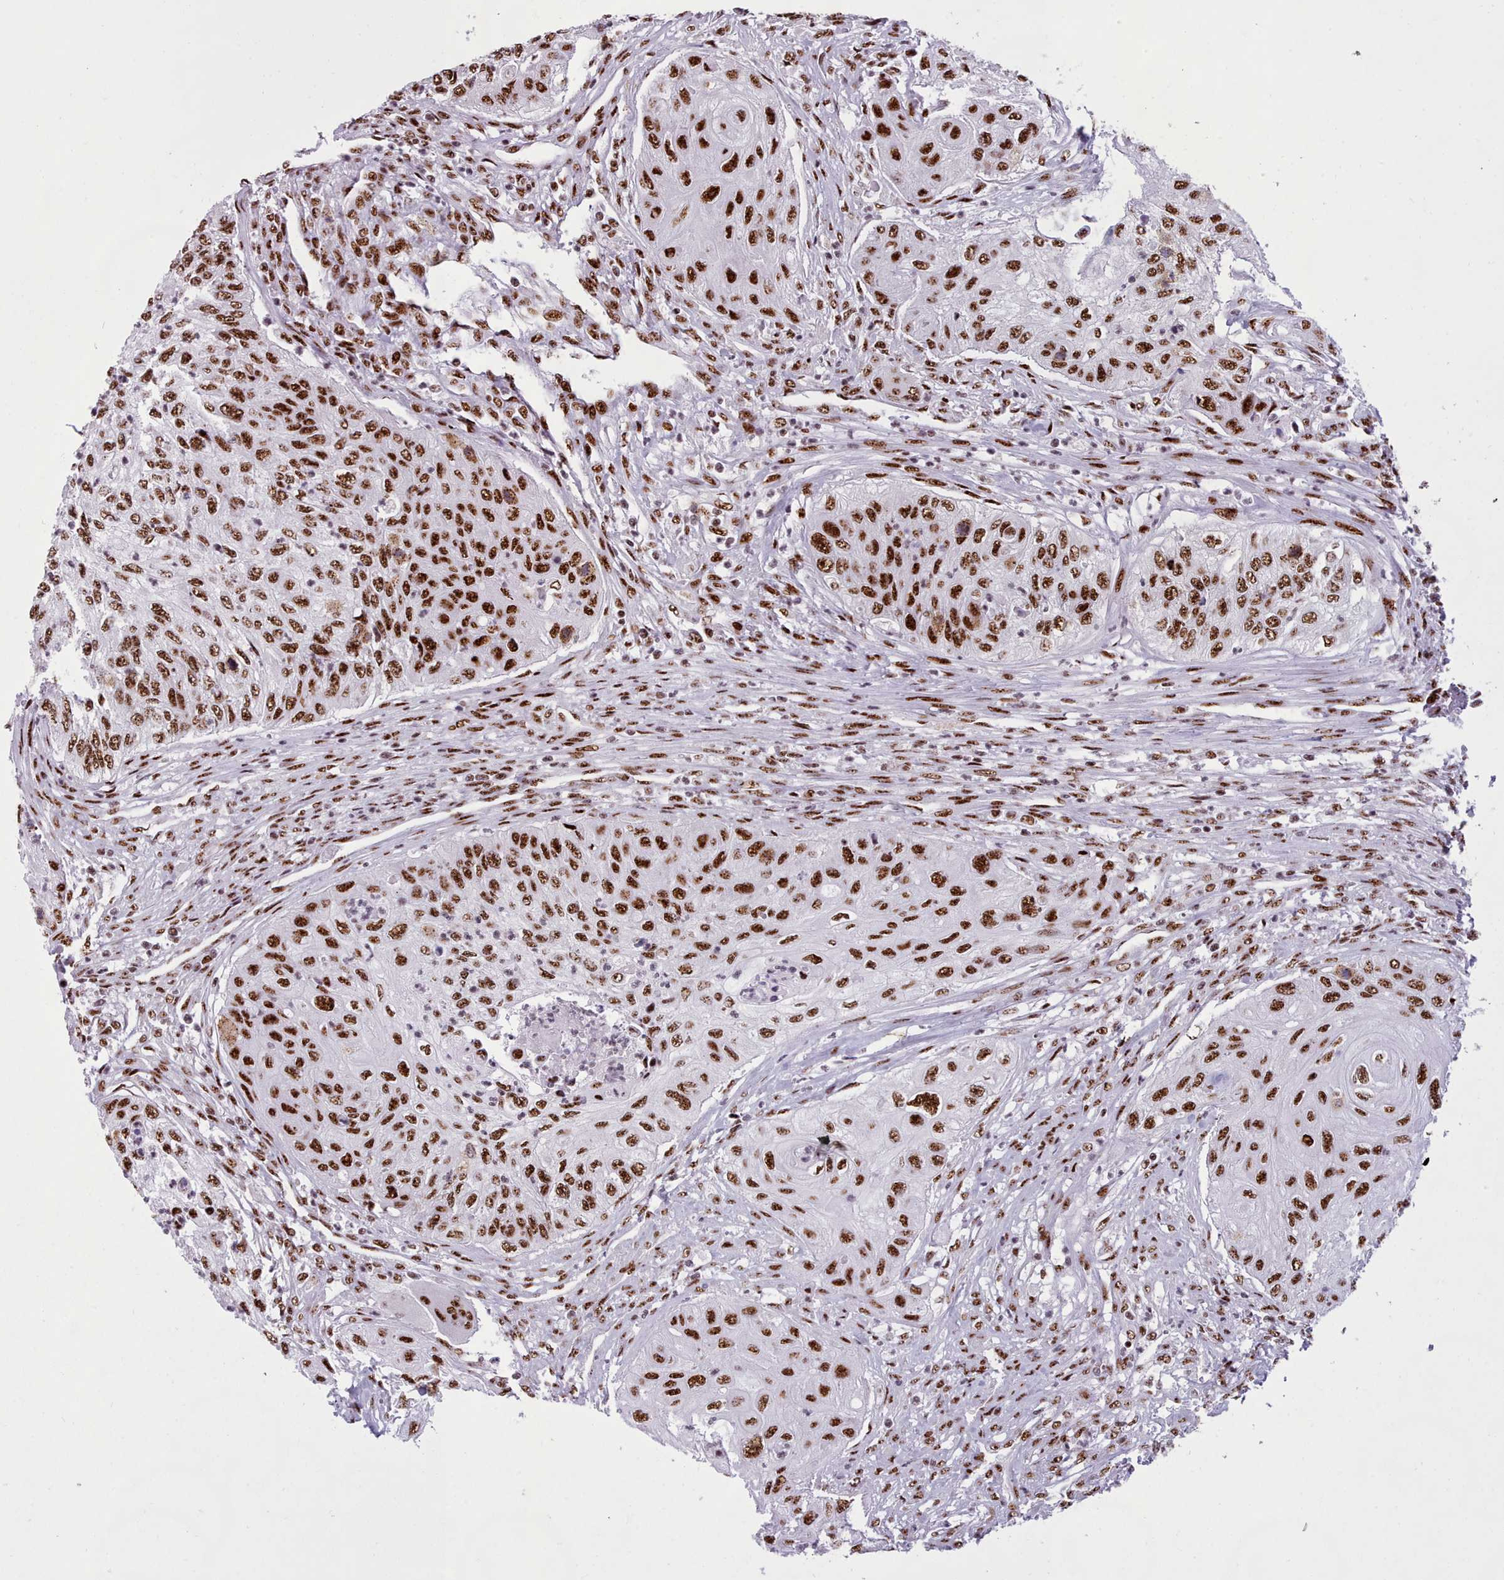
{"staining": {"intensity": "strong", "quantity": ">75%", "location": "nuclear"}, "tissue": "urothelial cancer", "cell_type": "Tumor cells", "image_type": "cancer", "snomed": [{"axis": "morphology", "description": "Urothelial carcinoma, High grade"}, {"axis": "topography", "description": "Urinary bladder"}], "caption": "This photomicrograph demonstrates immunohistochemistry staining of human high-grade urothelial carcinoma, with high strong nuclear staining in about >75% of tumor cells.", "gene": "TMEM35B", "patient": {"sex": "female", "age": 60}}